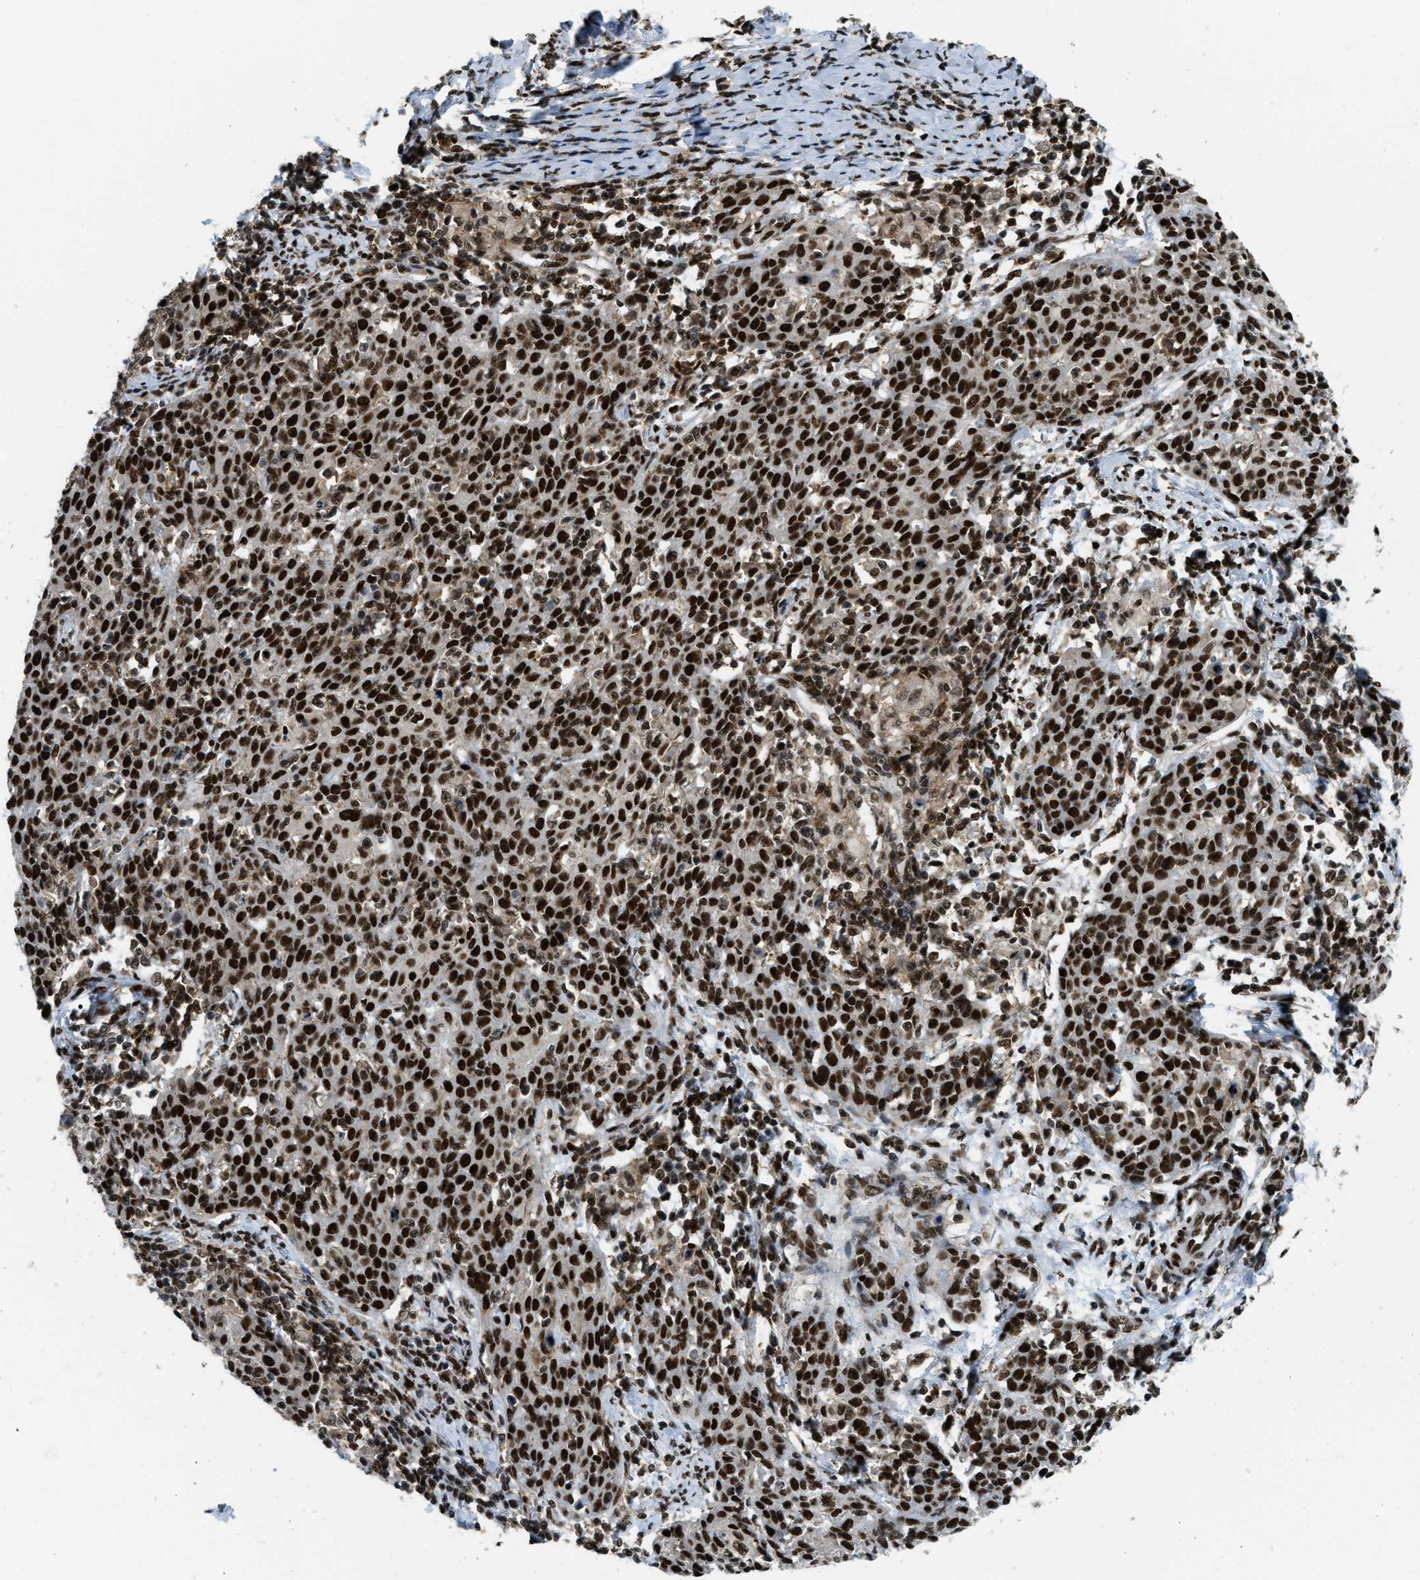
{"staining": {"intensity": "strong", "quantity": ">75%", "location": "nuclear"}, "tissue": "cervical cancer", "cell_type": "Tumor cells", "image_type": "cancer", "snomed": [{"axis": "morphology", "description": "Squamous cell carcinoma, NOS"}, {"axis": "topography", "description": "Cervix"}], "caption": "High-power microscopy captured an IHC micrograph of cervical cancer, revealing strong nuclear positivity in approximately >75% of tumor cells. The staining was performed using DAB, with brown indicating positive protein expression. Nuclei are stained blue with hematoxylin.", "gene": "NUMA1", "patient": {"sex": "female", "age": 38}}